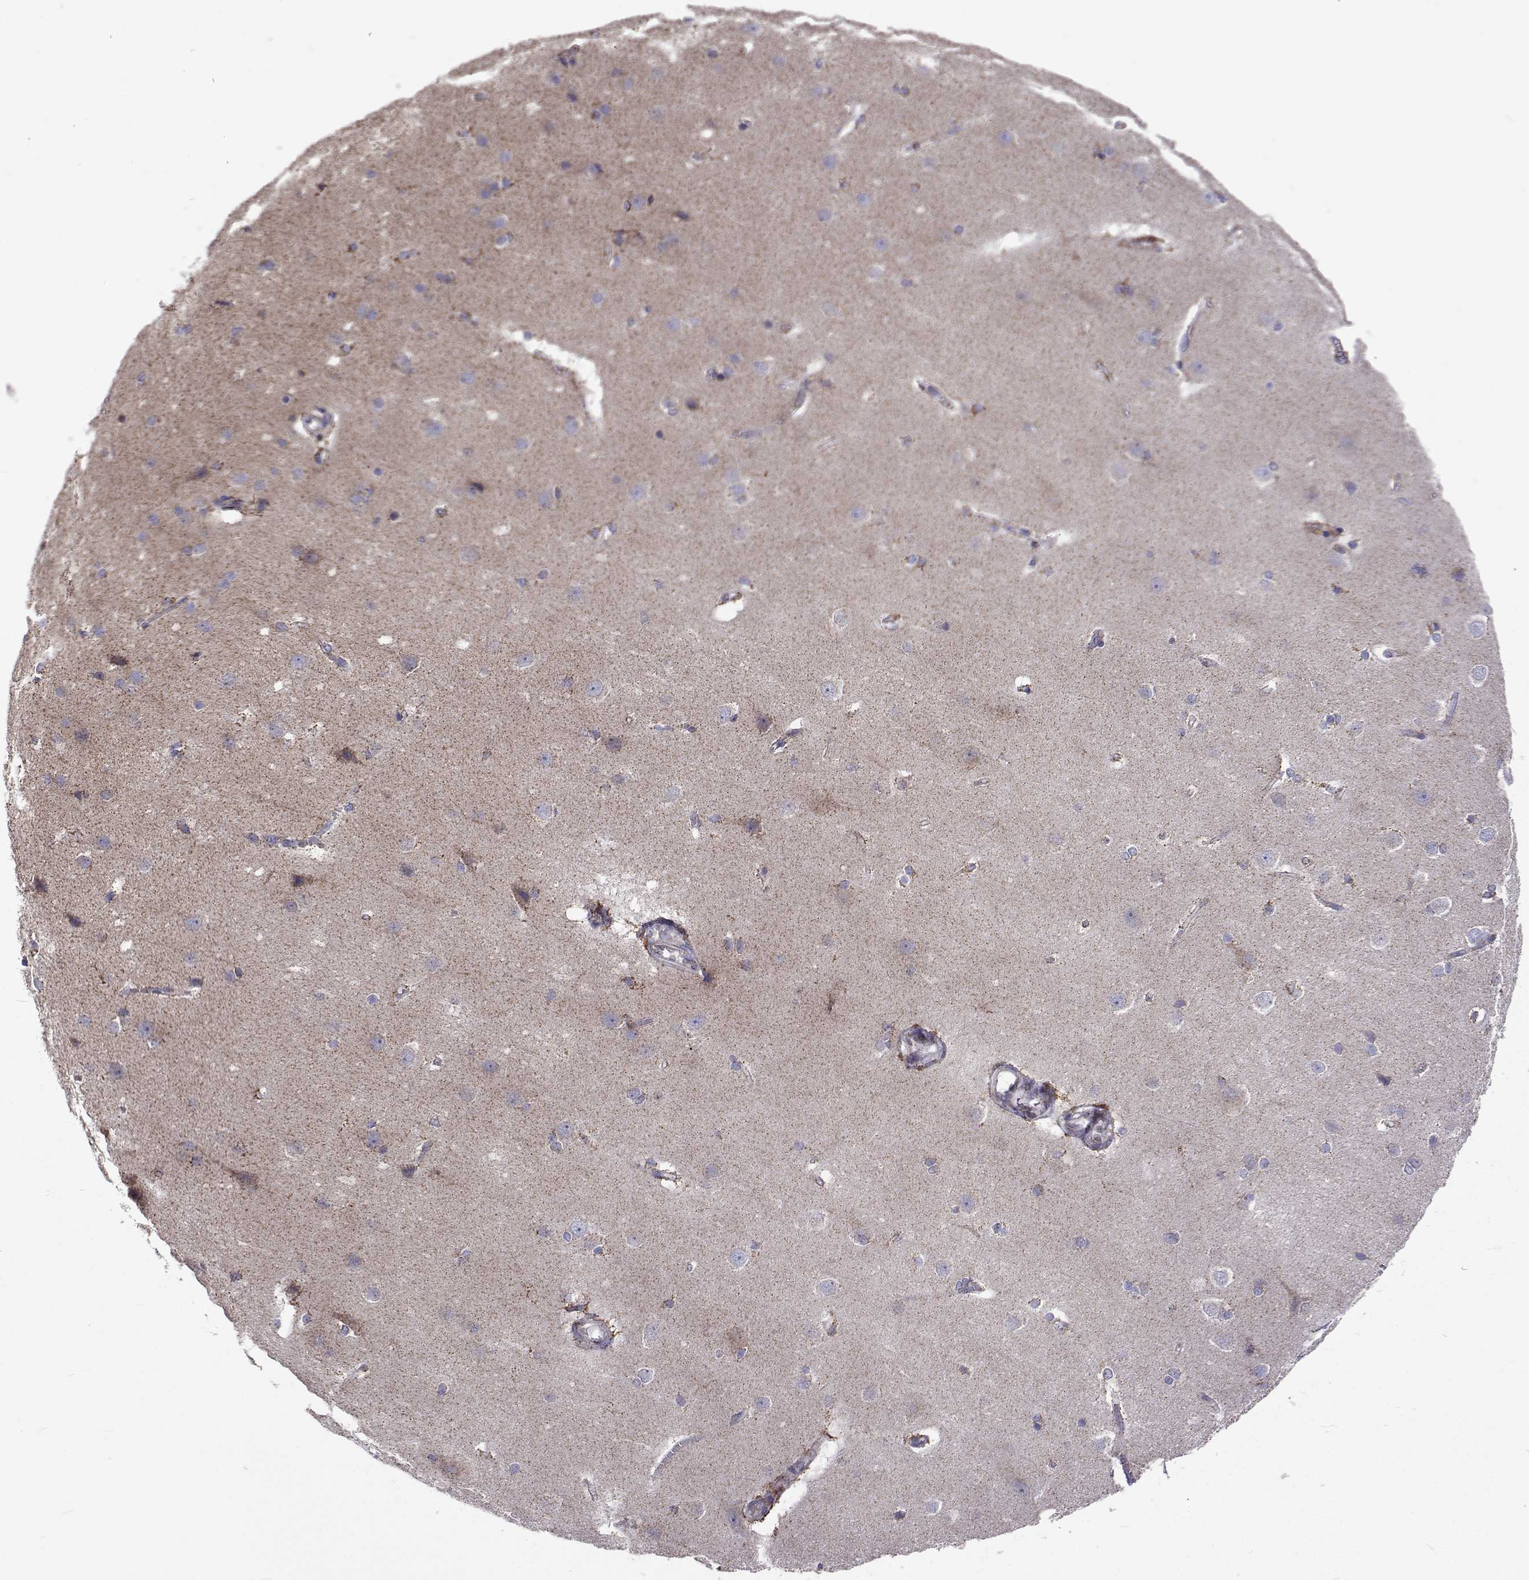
{"staining": {"intensity": "moderate", "quantity": "<25%", "location": "cytoplasmic/membranous"}, "tissue": "cerebral cortex", "cell_type": "Endothelial cells", "image_type": "normal", "snomed": [{"axis": "morphology", "description": "Normal tissue, NOS"}, {"axis": "topography", "description": "Cerebral cortex"}], "caption": "A photomicrograph of cerebral cortex stained for a protein exhibits moderate cytoplasmic/membranous brown staining in endothelial cells. (DAB (3,3'-diaminobenzidine) = brown stain, brightfield microscopy at high magnification).", "gene": "MCCC2", "patient": {"sex": "male", "age": 37}}